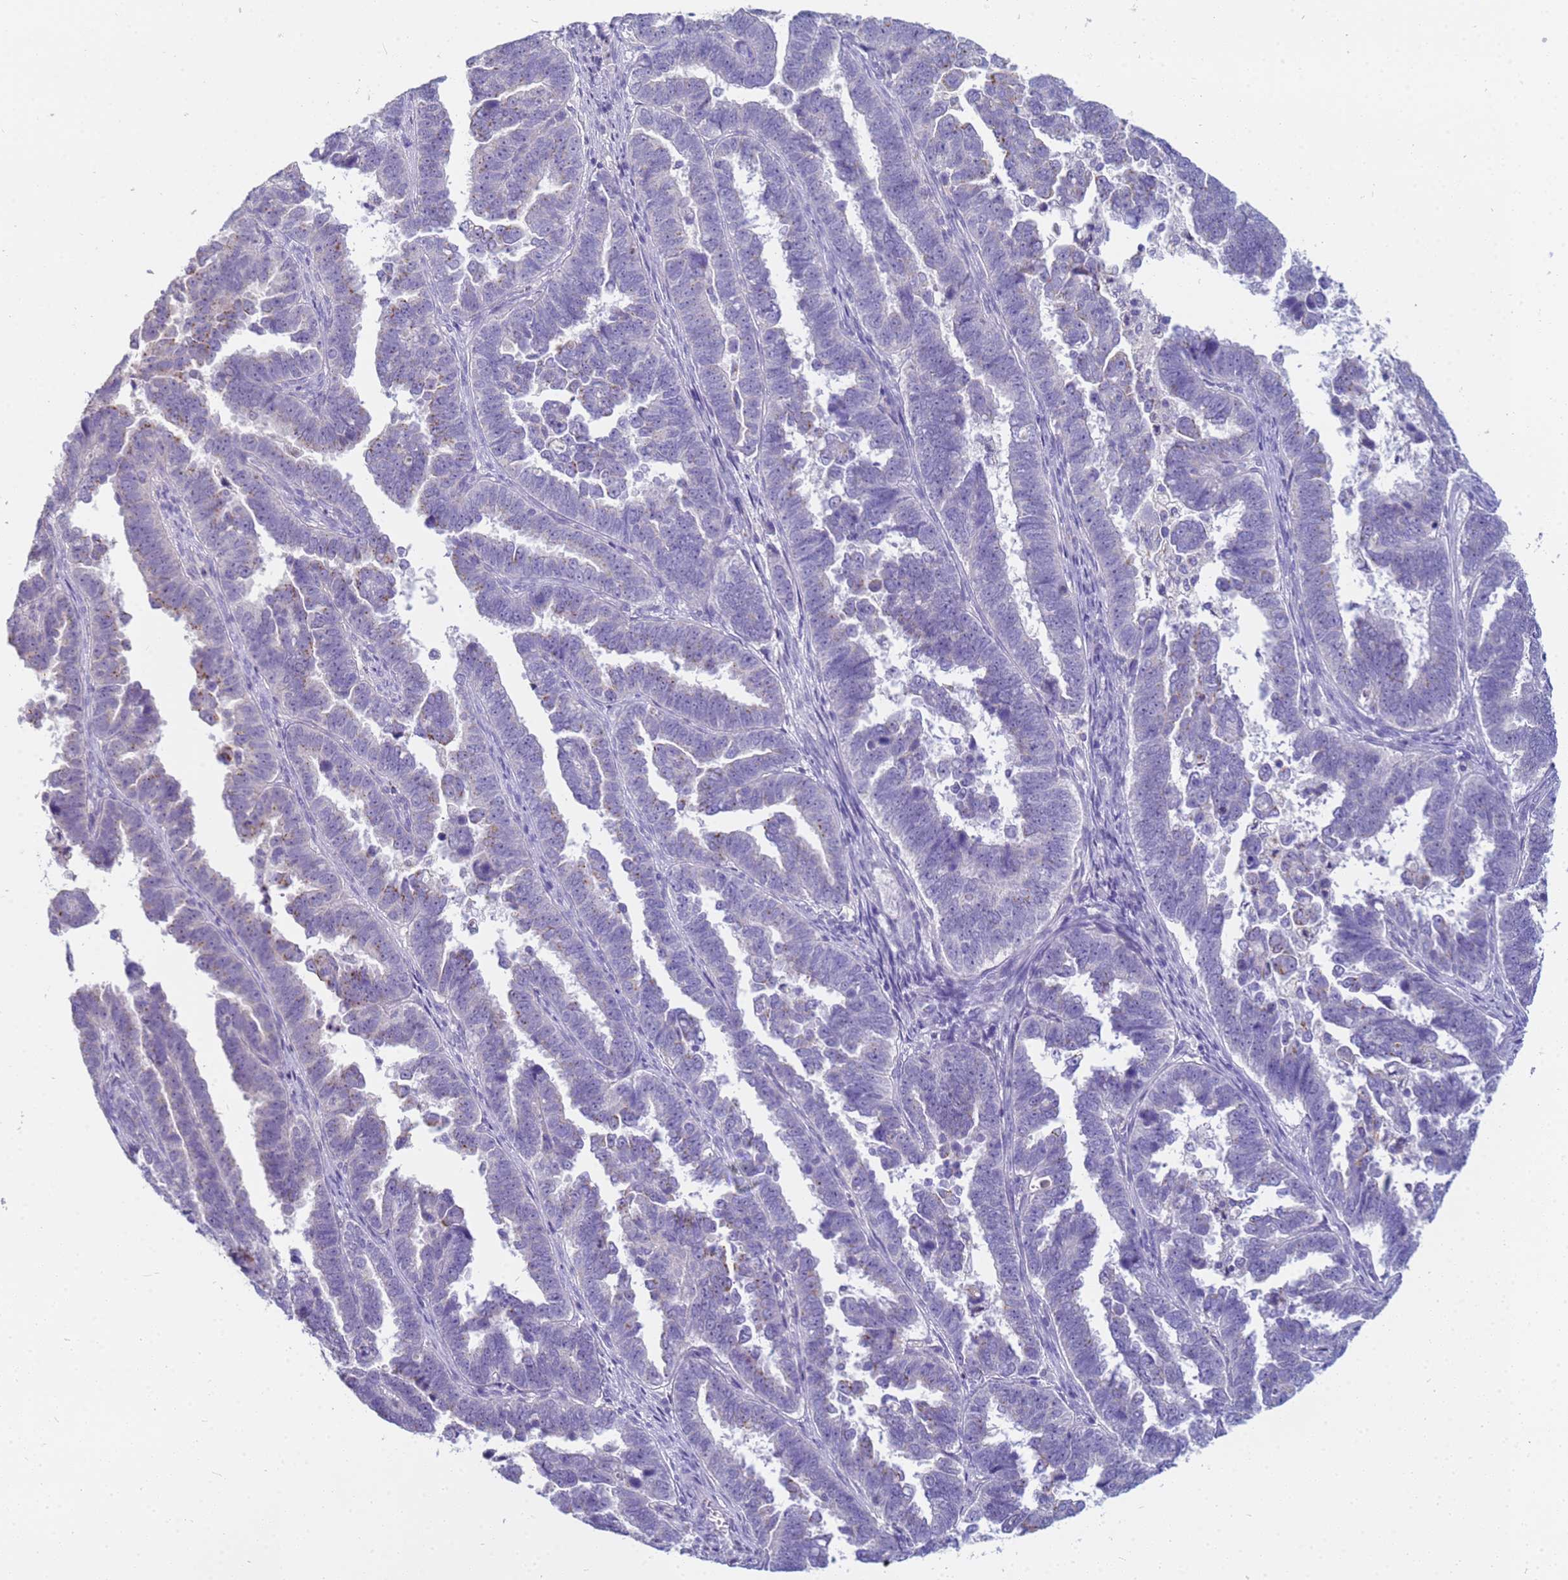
{"staining": {"intensity": "negative", "quantity": "none", "location": "none"}, "tissue": "endometrial cancer", "cell_type": "Tumor cells", "image_type": "cancer", "snomed": [{"axis": "morphology", "description": "Adenocarcinoma, NOS"}, {"axis": "topography", "description": "Endometrium"}], "caption": "The histopathology image reveals no significant expression in tumor cells of adenocarcinoma (endometrial).", "gene": "B3GNT8", "patient": {"sex": "female", "age": 75}}